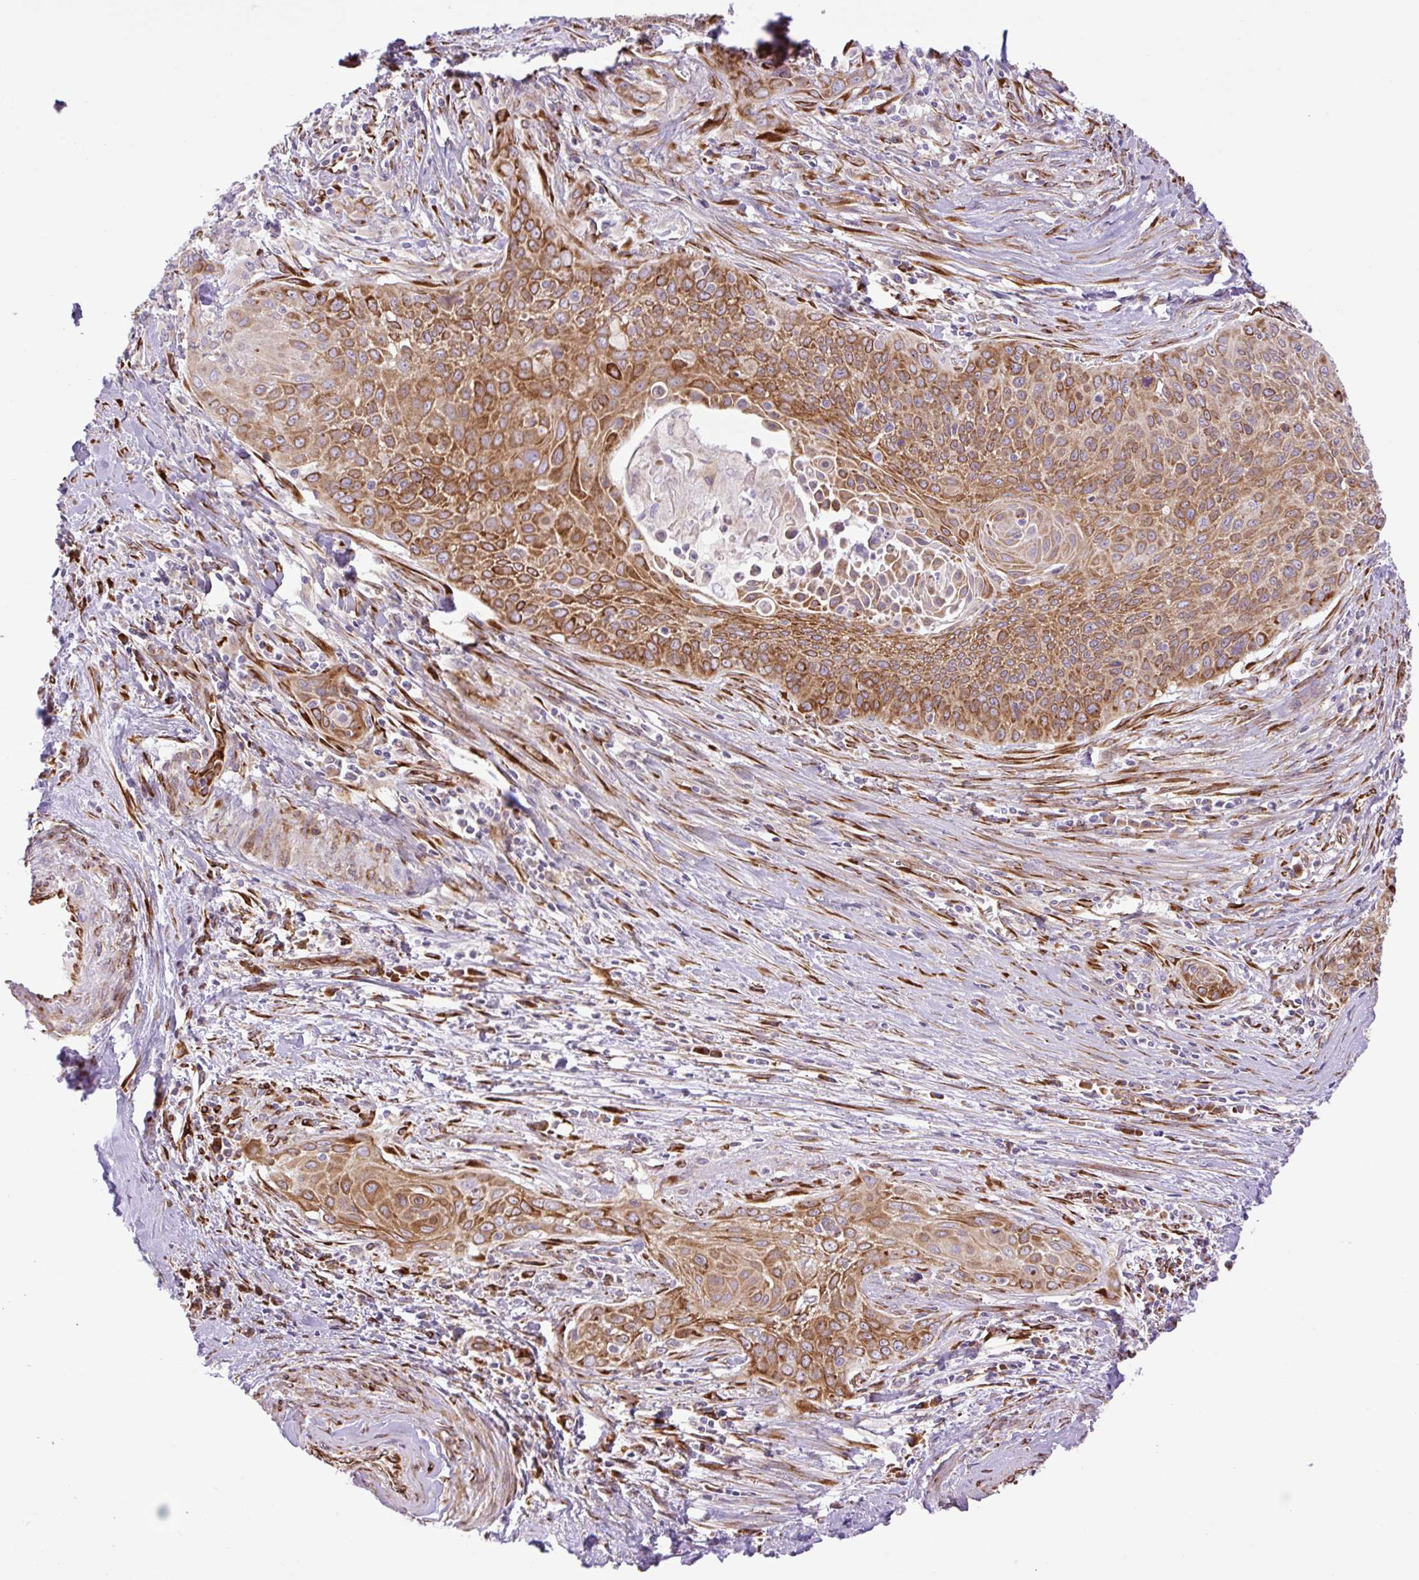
{"staining": {"intensity": "moderate", "quantity": ">75%", "location": "cytoplasmic/membranous"}, "tissue": "cervical cancer", "cell_type": "Tumor cells", "image_type": "cancer", "snomed": [{"axis": "morphology", "description": "Squamous cell carcinoma, NOS"}, {"axis": "topography", "description": "Cervix"}], "caption": "A histopathology image of cervical cancer (squamous cell carcinoma) stained for a protein shows moderate cytoplasmic/membranous brown staining in tumor cells. The protein is stained brown, and the nuclei are stained in blue (DAB IHC with brightfield microscopy, high magnification).", "gene": "RAB30", "patient": {"sex": "female", "age": 55}}